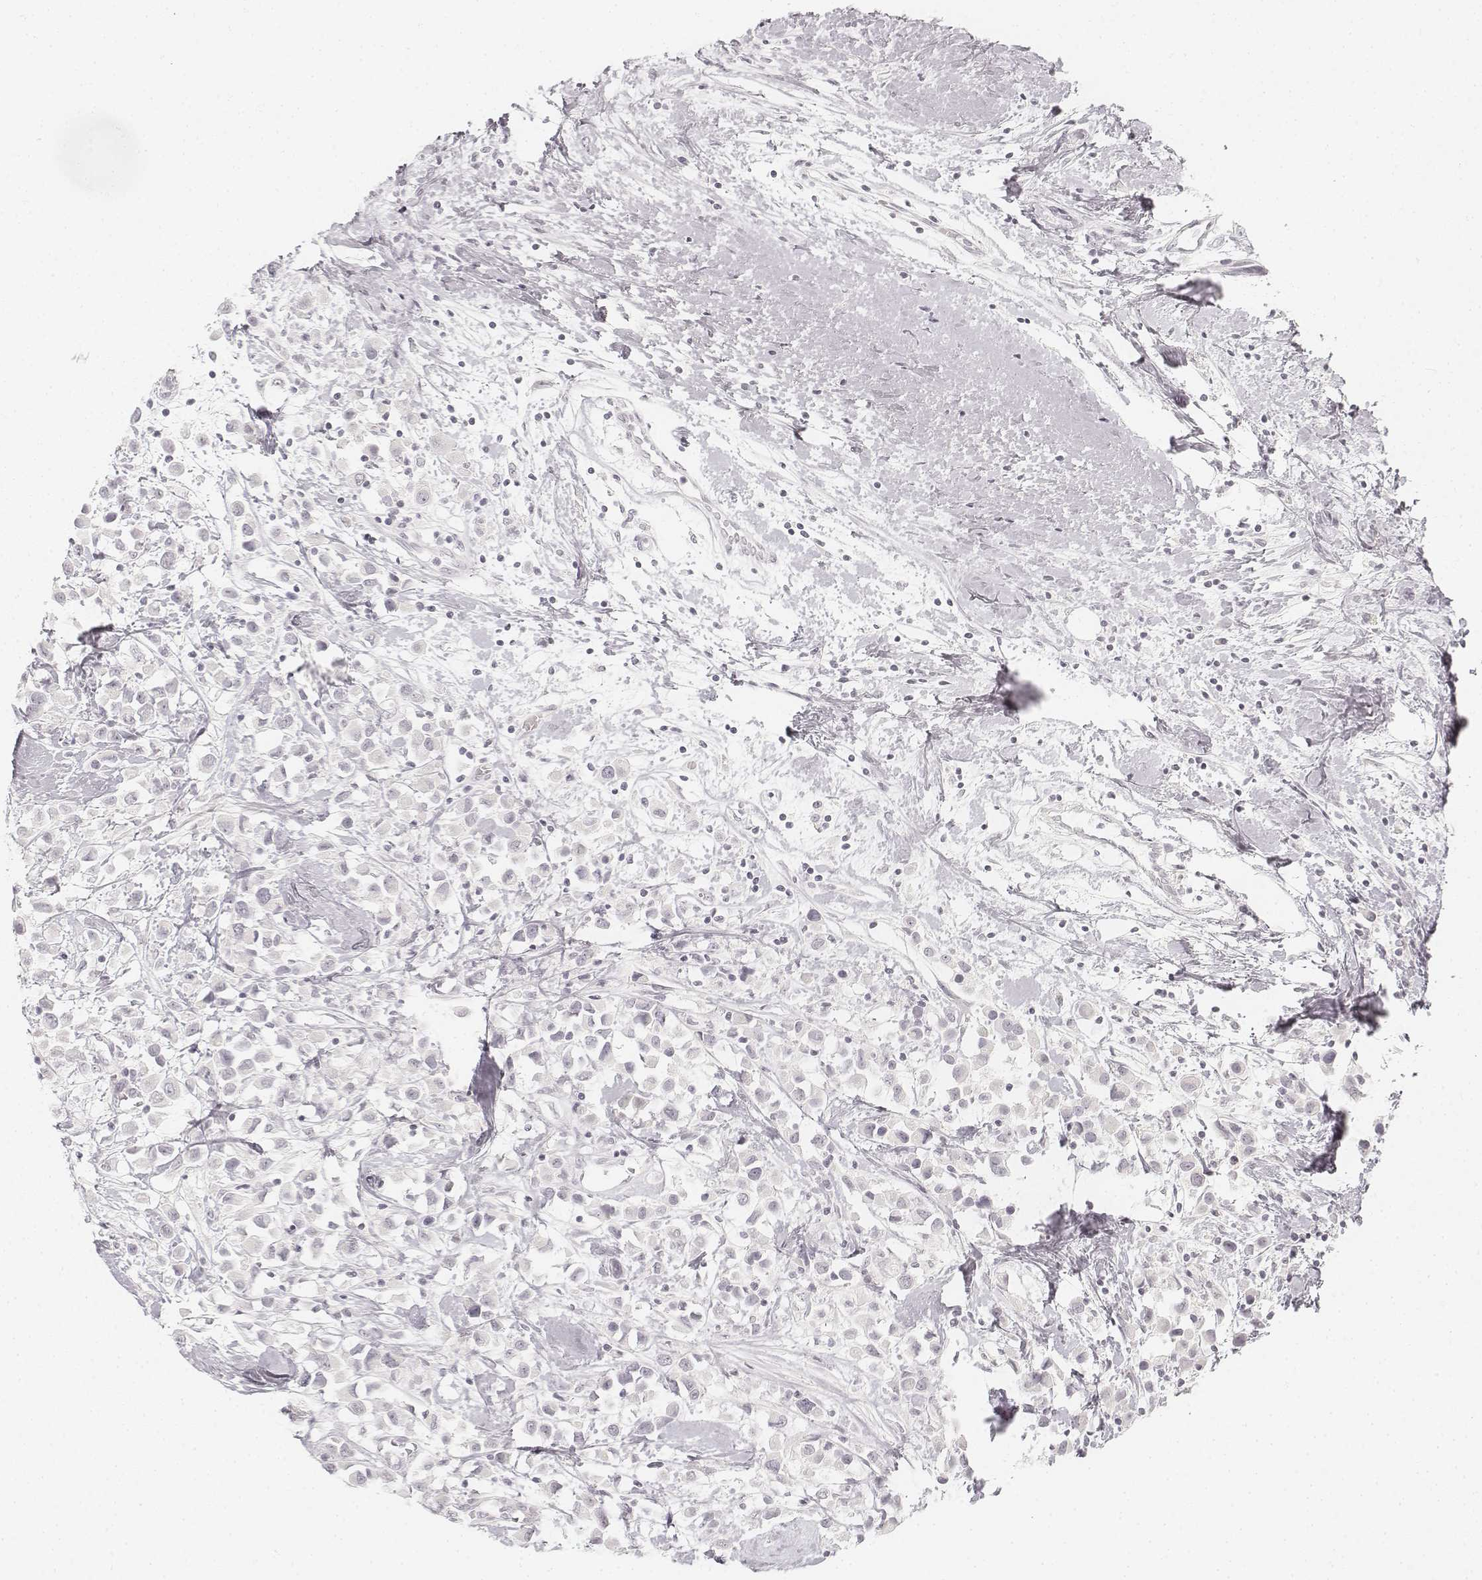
{"staining": {"intensity": "negative", "quantity": "none", "location": "none"}, "tissue": "breast cancer", "cell_type": "Tumor cells", "image_type": "cancer", "snomed": [{"axis": "morphology", "description": "Duct carcinoma"}, {"axis": "topography", "description": "Breast"}], "caption": "Breast infiltrating ductal carcinoma was stained to show a protein in brown. There is no significant expression in tumor cells.", "gene": "KRT25", "patient": {"sex": "female", "age": 61}}